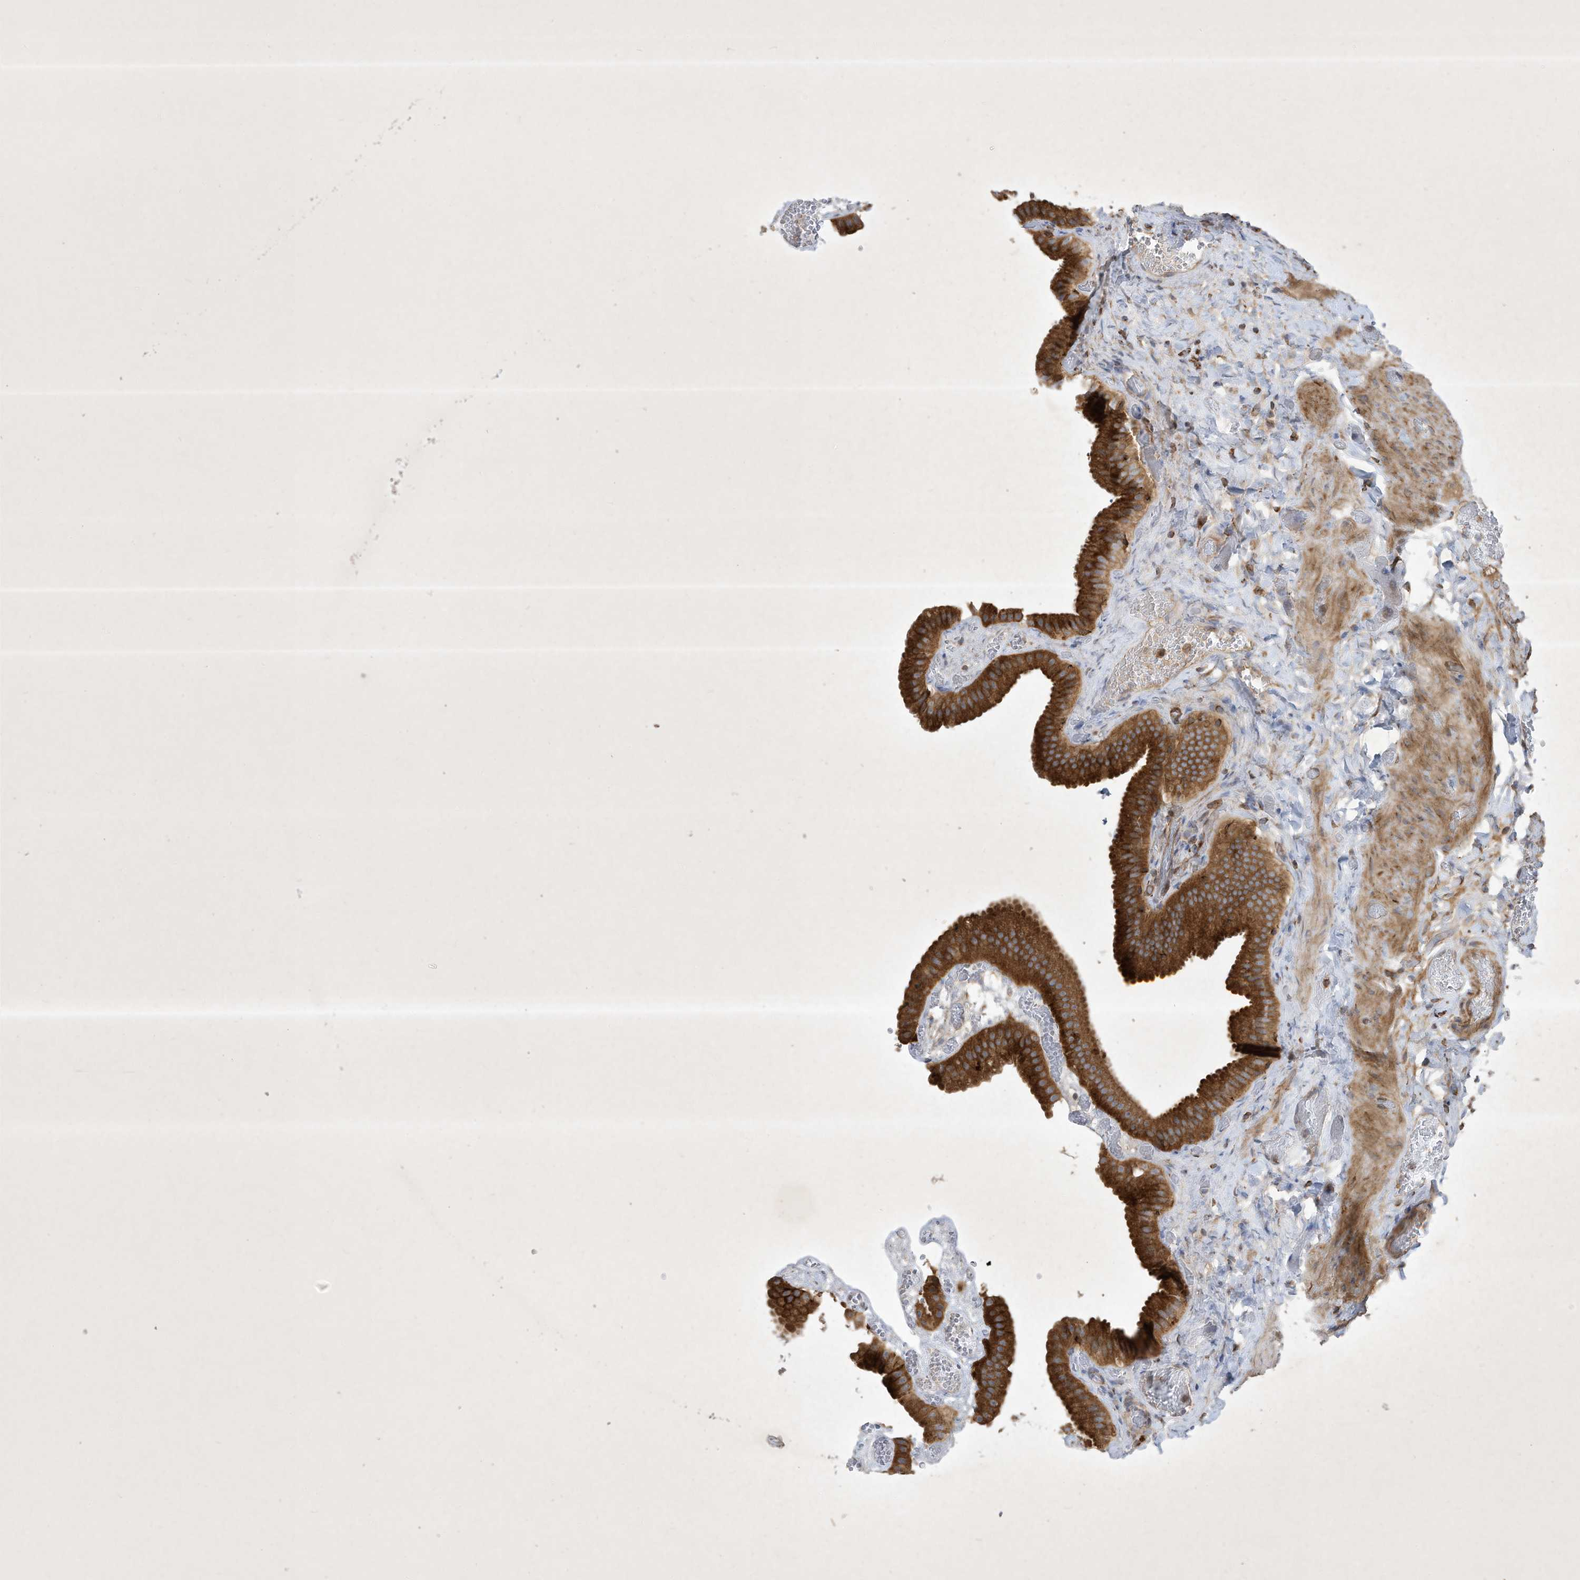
{"staining": {"intensity": "strong", "quantity": ">75%", "location": "cytoplasmic/membranous"}, "tissue": "gallbladder", "cell_type": "Glandular cells", "image_type": "normal", "snomed": [{"axis": "morphology", "description": "Normal tissue, NOS"}, {"axis": "topography", "description": "Gallbladder"}], "caption": "Brown immunohistochemical staining in normal human gallbladder exhibits strong cytoplasmic/membranous staining in about >75% of glandular cells.", "gene": "SYNJ2", "patient": {"sex": "female", "age": 64}}